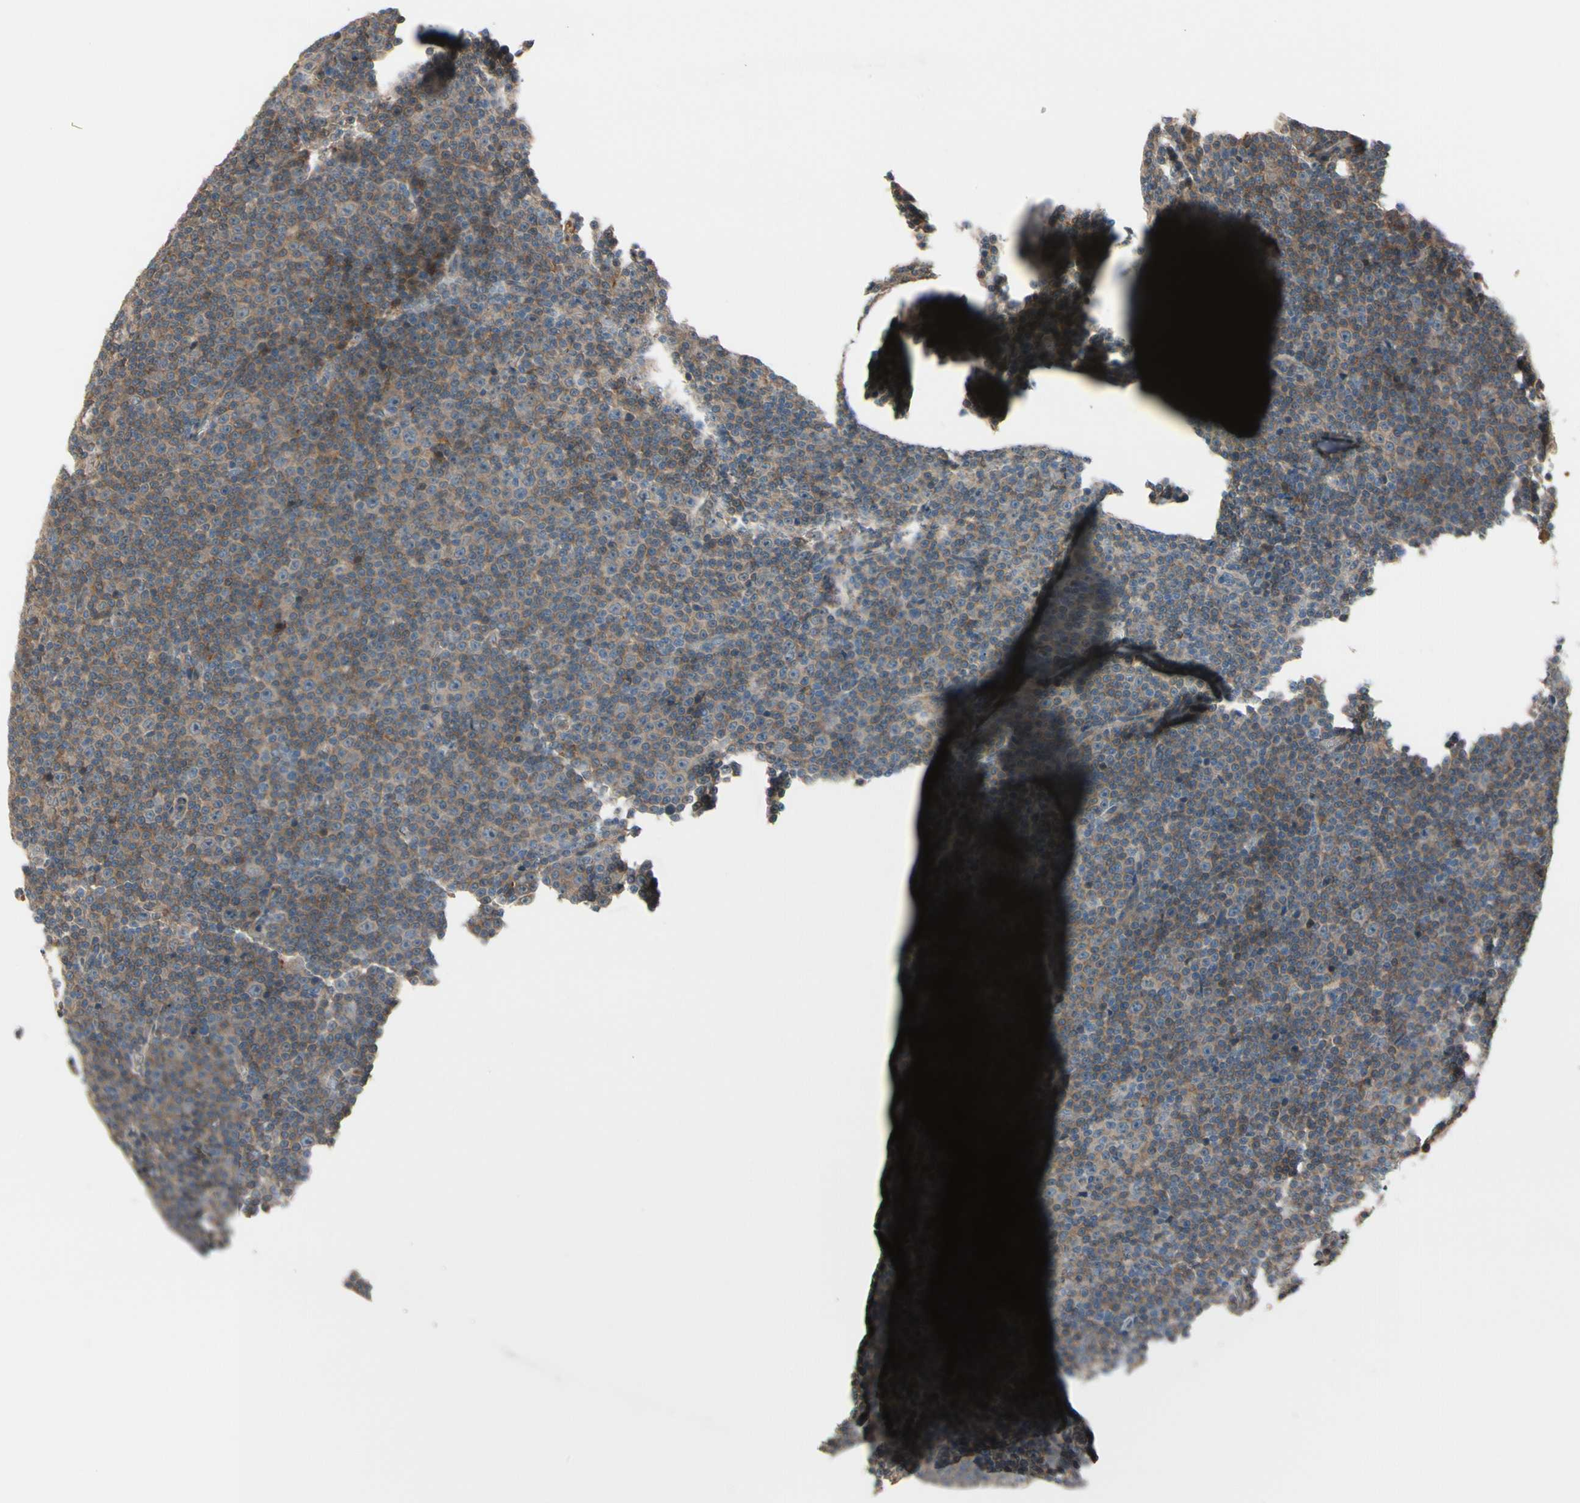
{"staining": {"intensity": "moderate", "quantity": "25%-75%", "location": "cytoplasmic/membranous"}, "tissue": "lymphoma", "cell_type": "Tumor cells", "image_type": "cancer", "snomed": [{"axis": "morphology", "description": "Malignant lymphoma, non-Hodgkin's type, Low grade"}, {"axis": "topography", "description": "Lymph node"}], "caption": "This is an image of immunohistochemistry (IHC) staining of lymphoma, which shows moderate staining in the cytoplasmic/membranous of tumor cells.", "gene": "SNX29", "patient": {"sex": "female", "age": 67}}